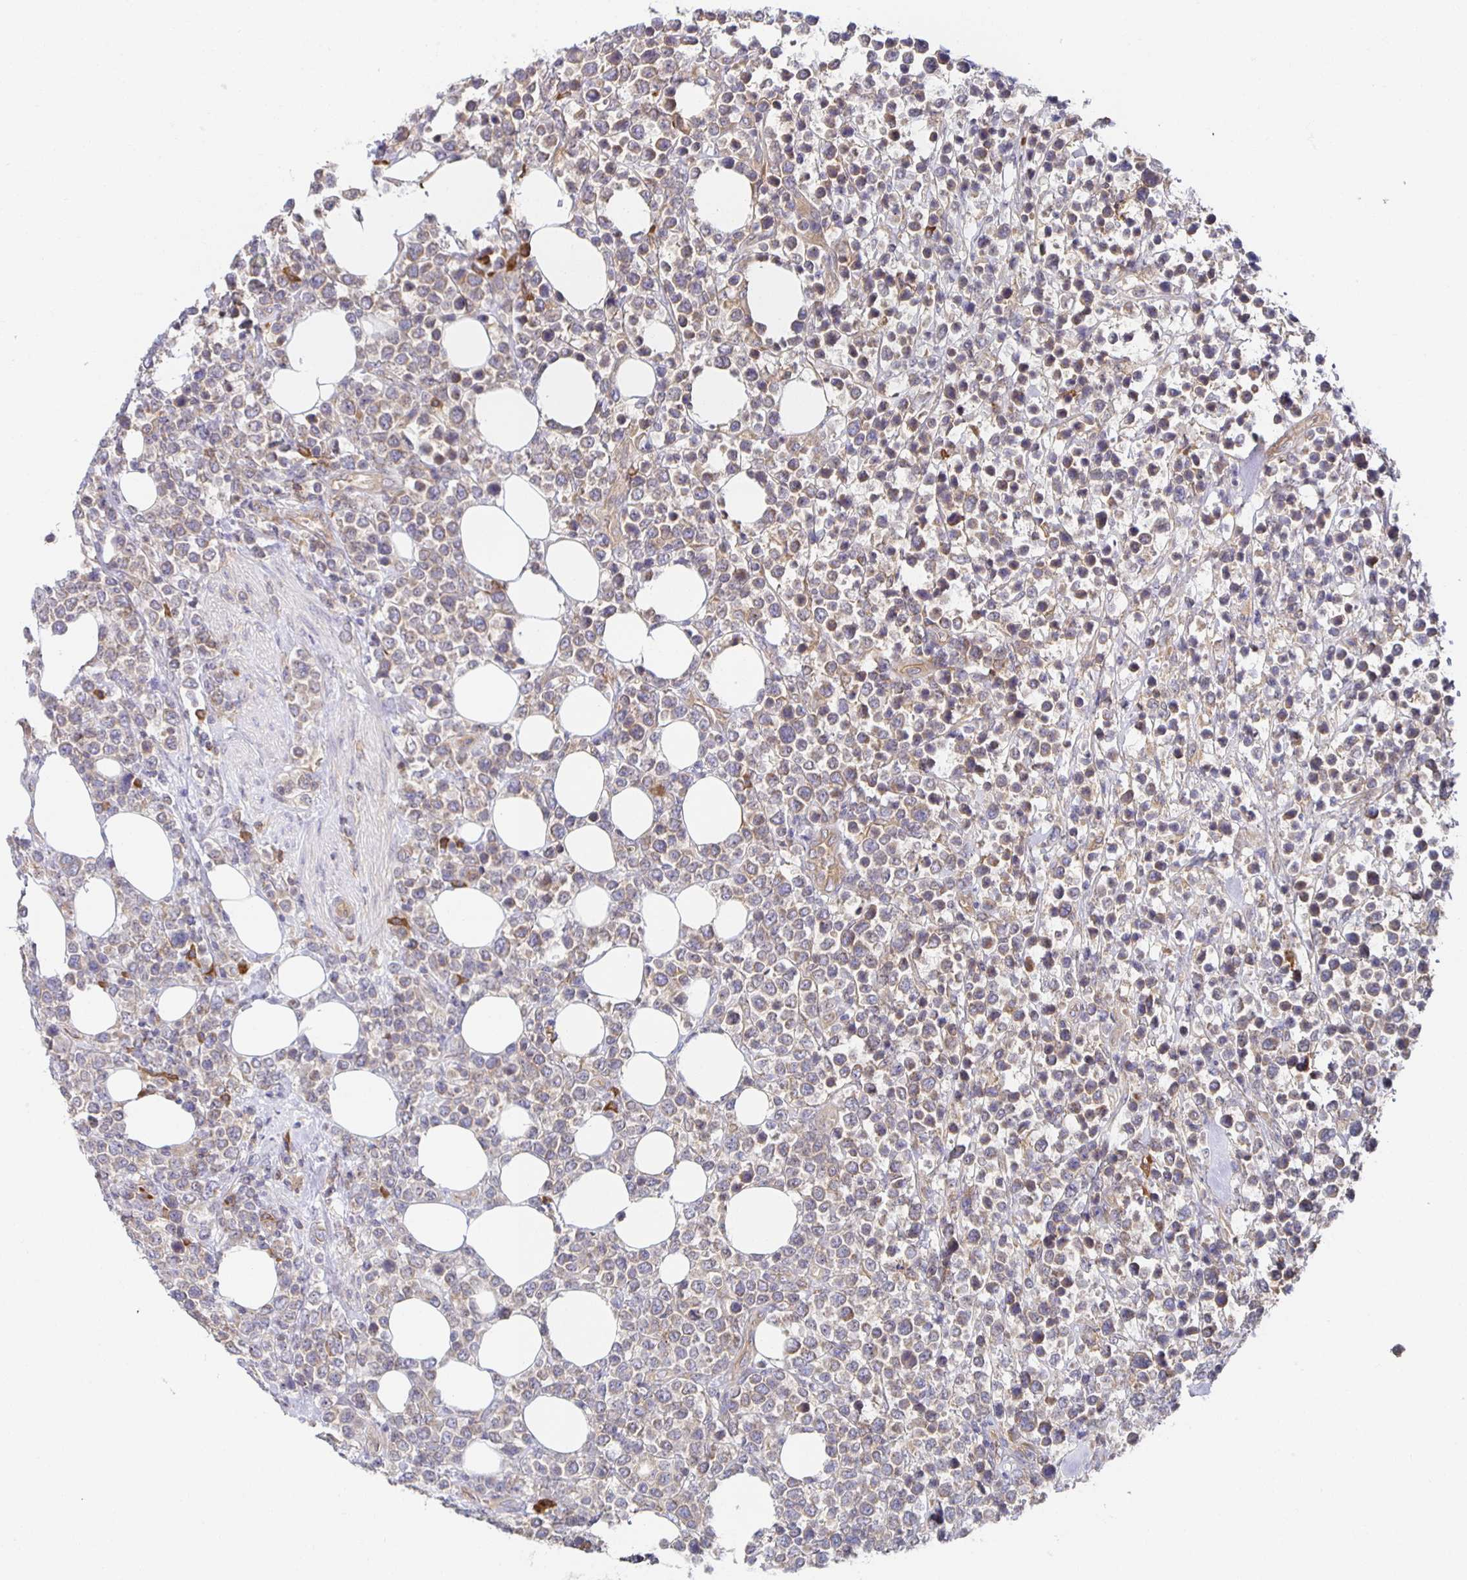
{"staining": {"intensity": "weak", "quantity": "<25%", "location": "cytoplasmic/membranous"}, "tissue": "lymphoma", "cell_type": "Tumor cells", "image_type": "cancer", "snomed": [{"axis": "morphology", "description": "Malignant lymphoma, non-Hodgkin's type, High grade"}, {"axis": "topography", "description": "Soft tissue"}], "caption": "High-grade malignant lymphoma, non-Hodgkin's type was stained to show a protein in brown. There is no significant positivity in tumor cells.", "gene": "BAD", "patient": {"sex": "female", "age": 56}}